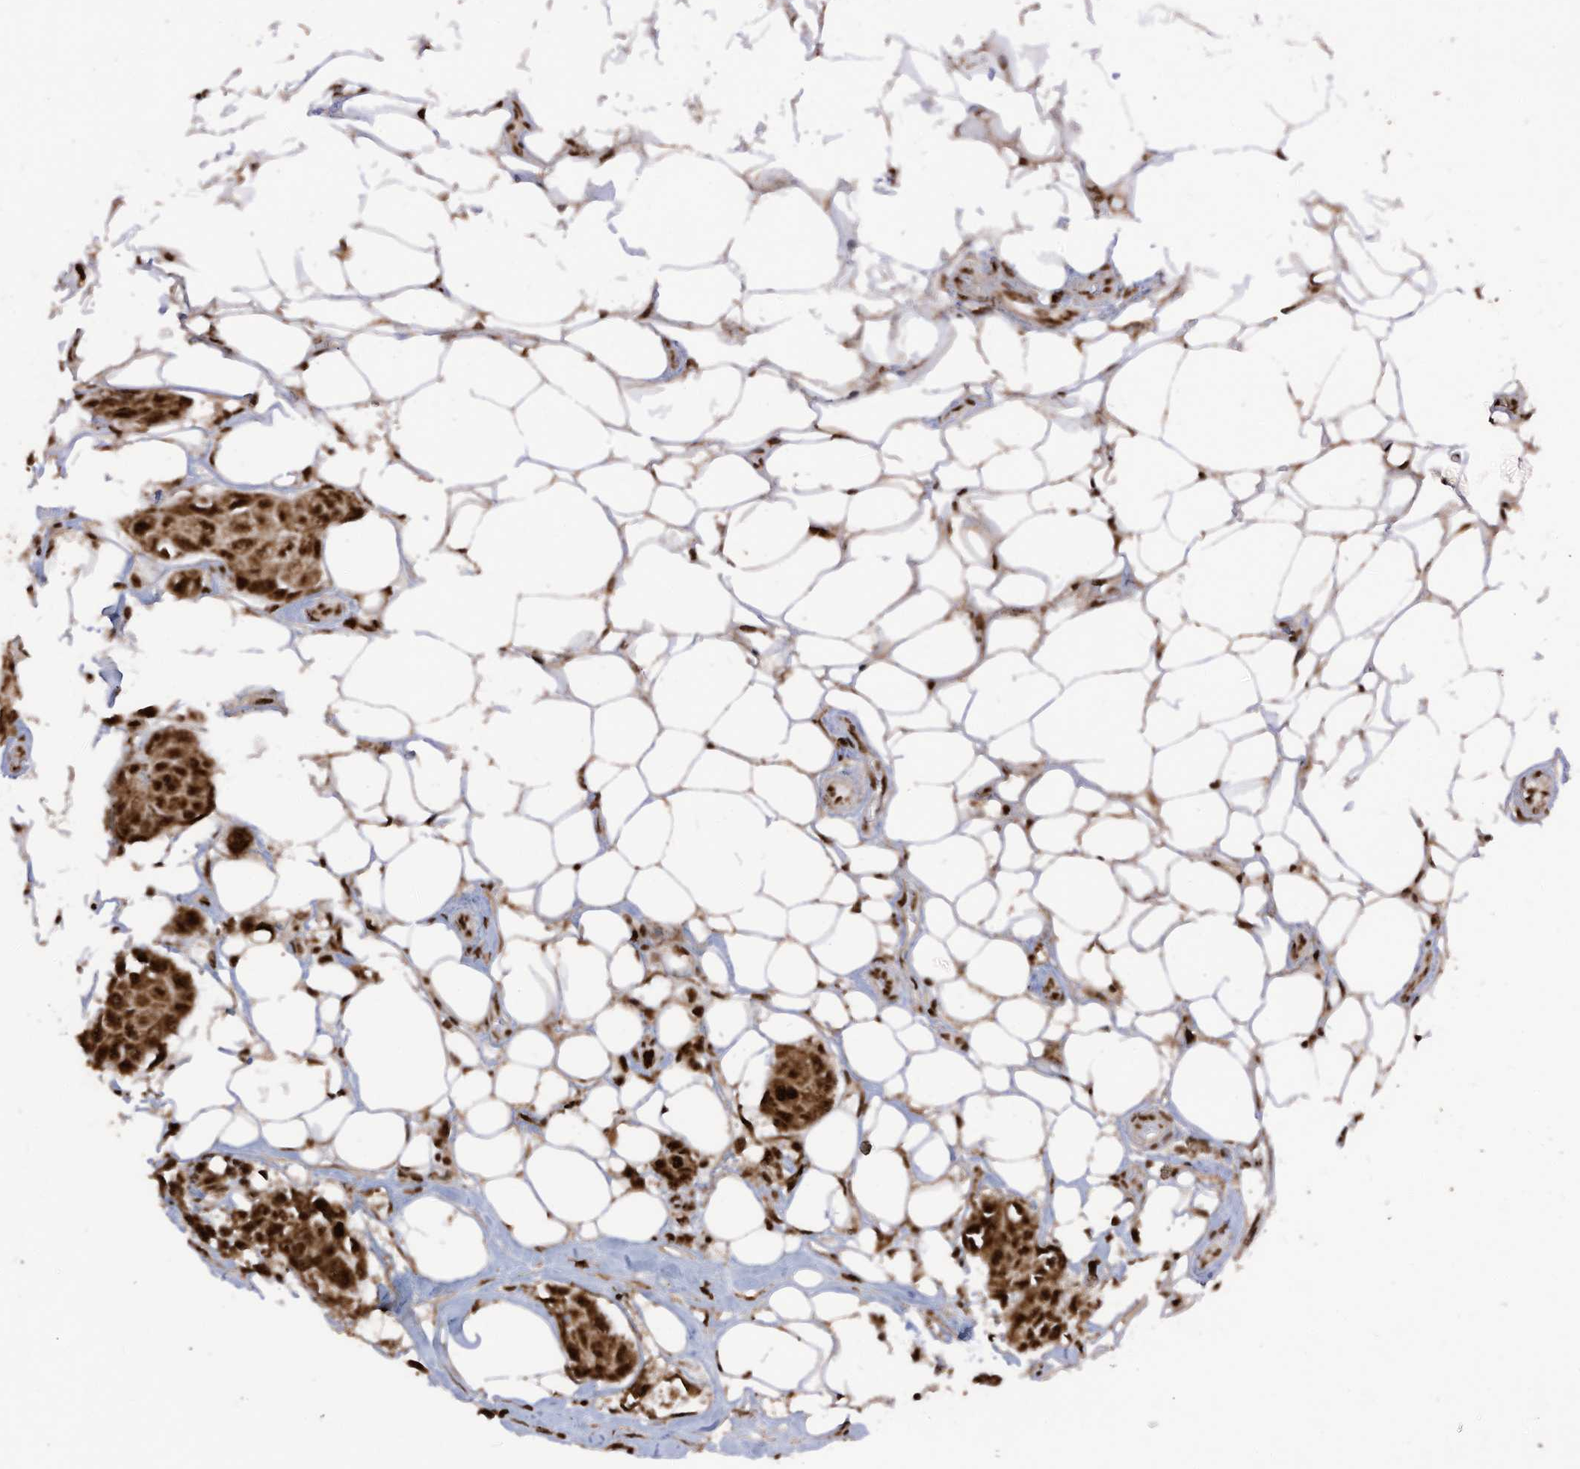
{"staining": {"intensity": "strong", "quantity": ">75%", "location": "cytoplasmic/membranous,nuclear"}, "tissue": "breast cancer", "cell_type": "Tumor cells", "image_type": "cancer", "snomed": [{"axis": "morphology", "description": "Duct carcinoma"}, {"axis": "topography", "description": "Breast"}], "caption": "Brown immunohistochemical staining in human breast intraductal carcinoma exhibits strong cytoplasmic/membranous and nuclear expression in about >75% of tumor cells.", "gene": "LBH", "patient": {"sex": "female", "age": 80}}